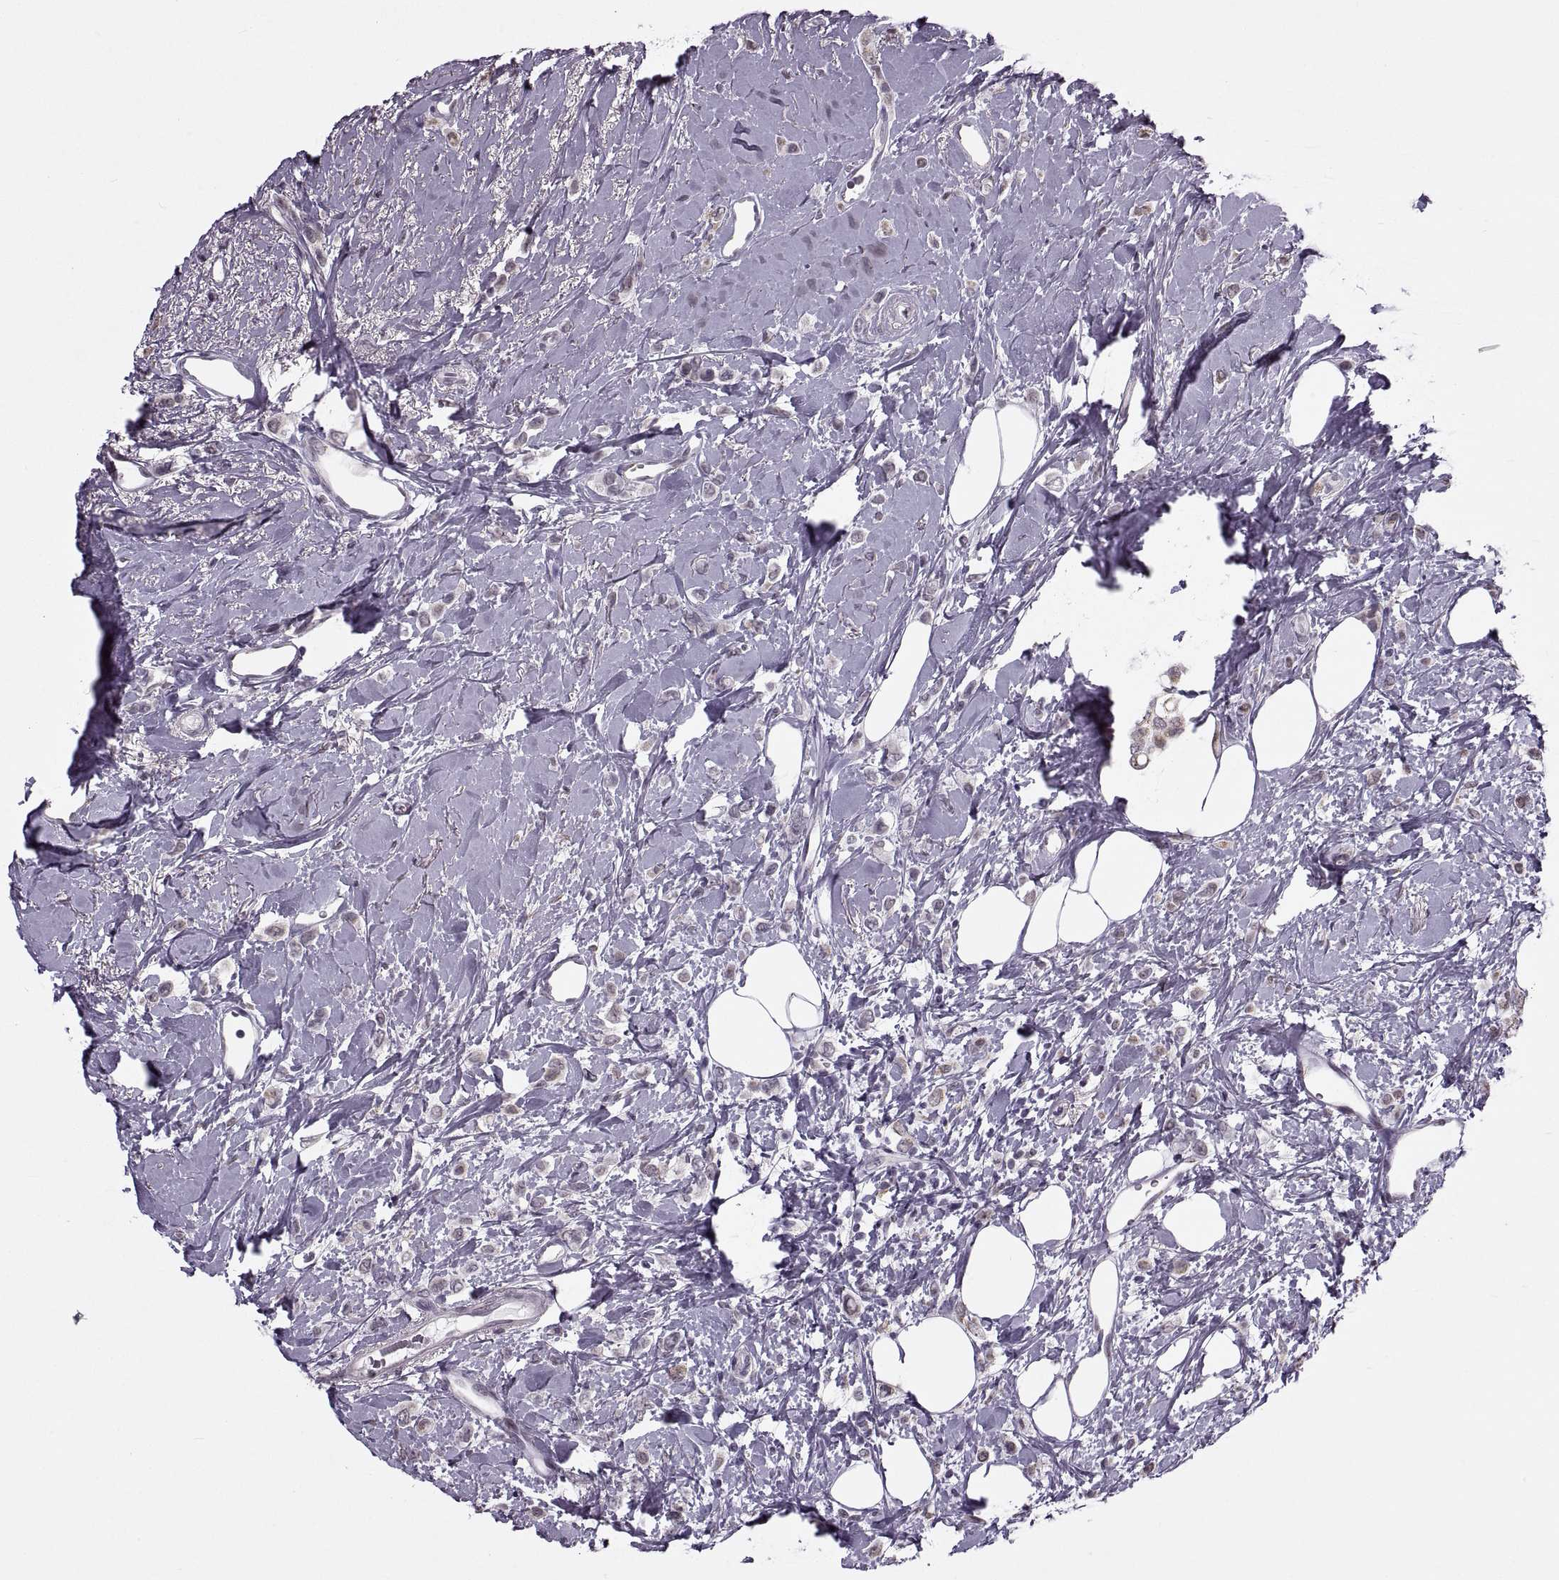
{"staining": {"intensity": "weak", "quantity": "<25%", "location": "cytoplasmic/membranous"}, "tissue": "breast cancer", "cell_type": "Tumor cells", "image_type": "cancer", "snomed": [{"axis": "morphology", "description": "Lobular carcinoma"}, {"axis": "topography", "description": "Breast"}], "caption": "Image shows no significant protein positivity in tumor cells of lobular carcinoma (breast).", "gene": "PRSS37", "patient": {"sex": "female", "age": 66}}